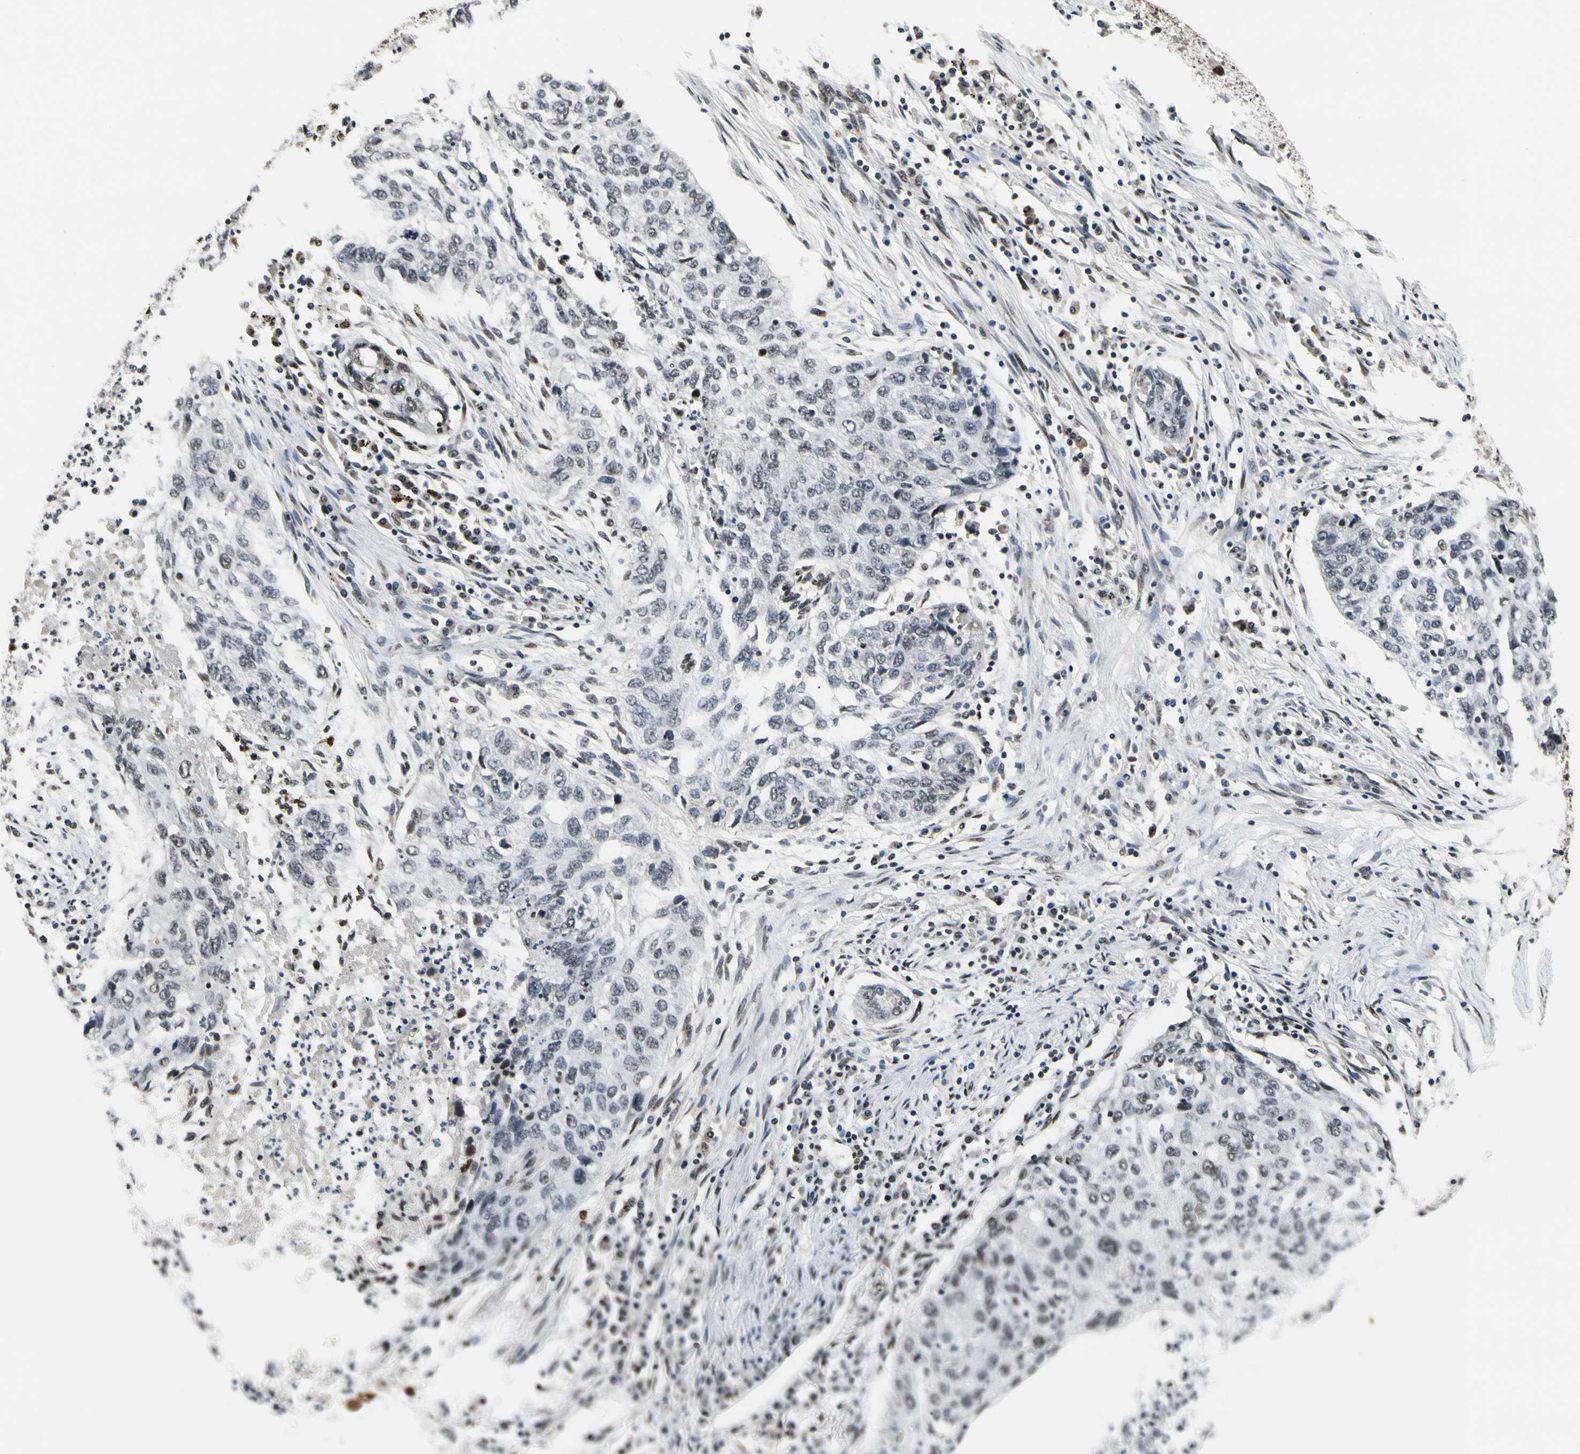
{"staining": {"intensity": "weak", "quantity": "25%-75%", "location": "nuclear"}, "tissue": "lung cancer", "cell_type": "Tumor cells", "image_type": "cancer", "snomed": [{"axis": "morphology", "description": "Squamous cell carcinoma, NOS"}, {"axis": "topography", "description": "Lung"}], "caption": "Squamous cell carcinoma (lung) tissue demonstrates weak nuclear staining in about 25%-75% of tumor cells", "gene": "RECQL", "patient": {"sex": "female", "age": 63}}